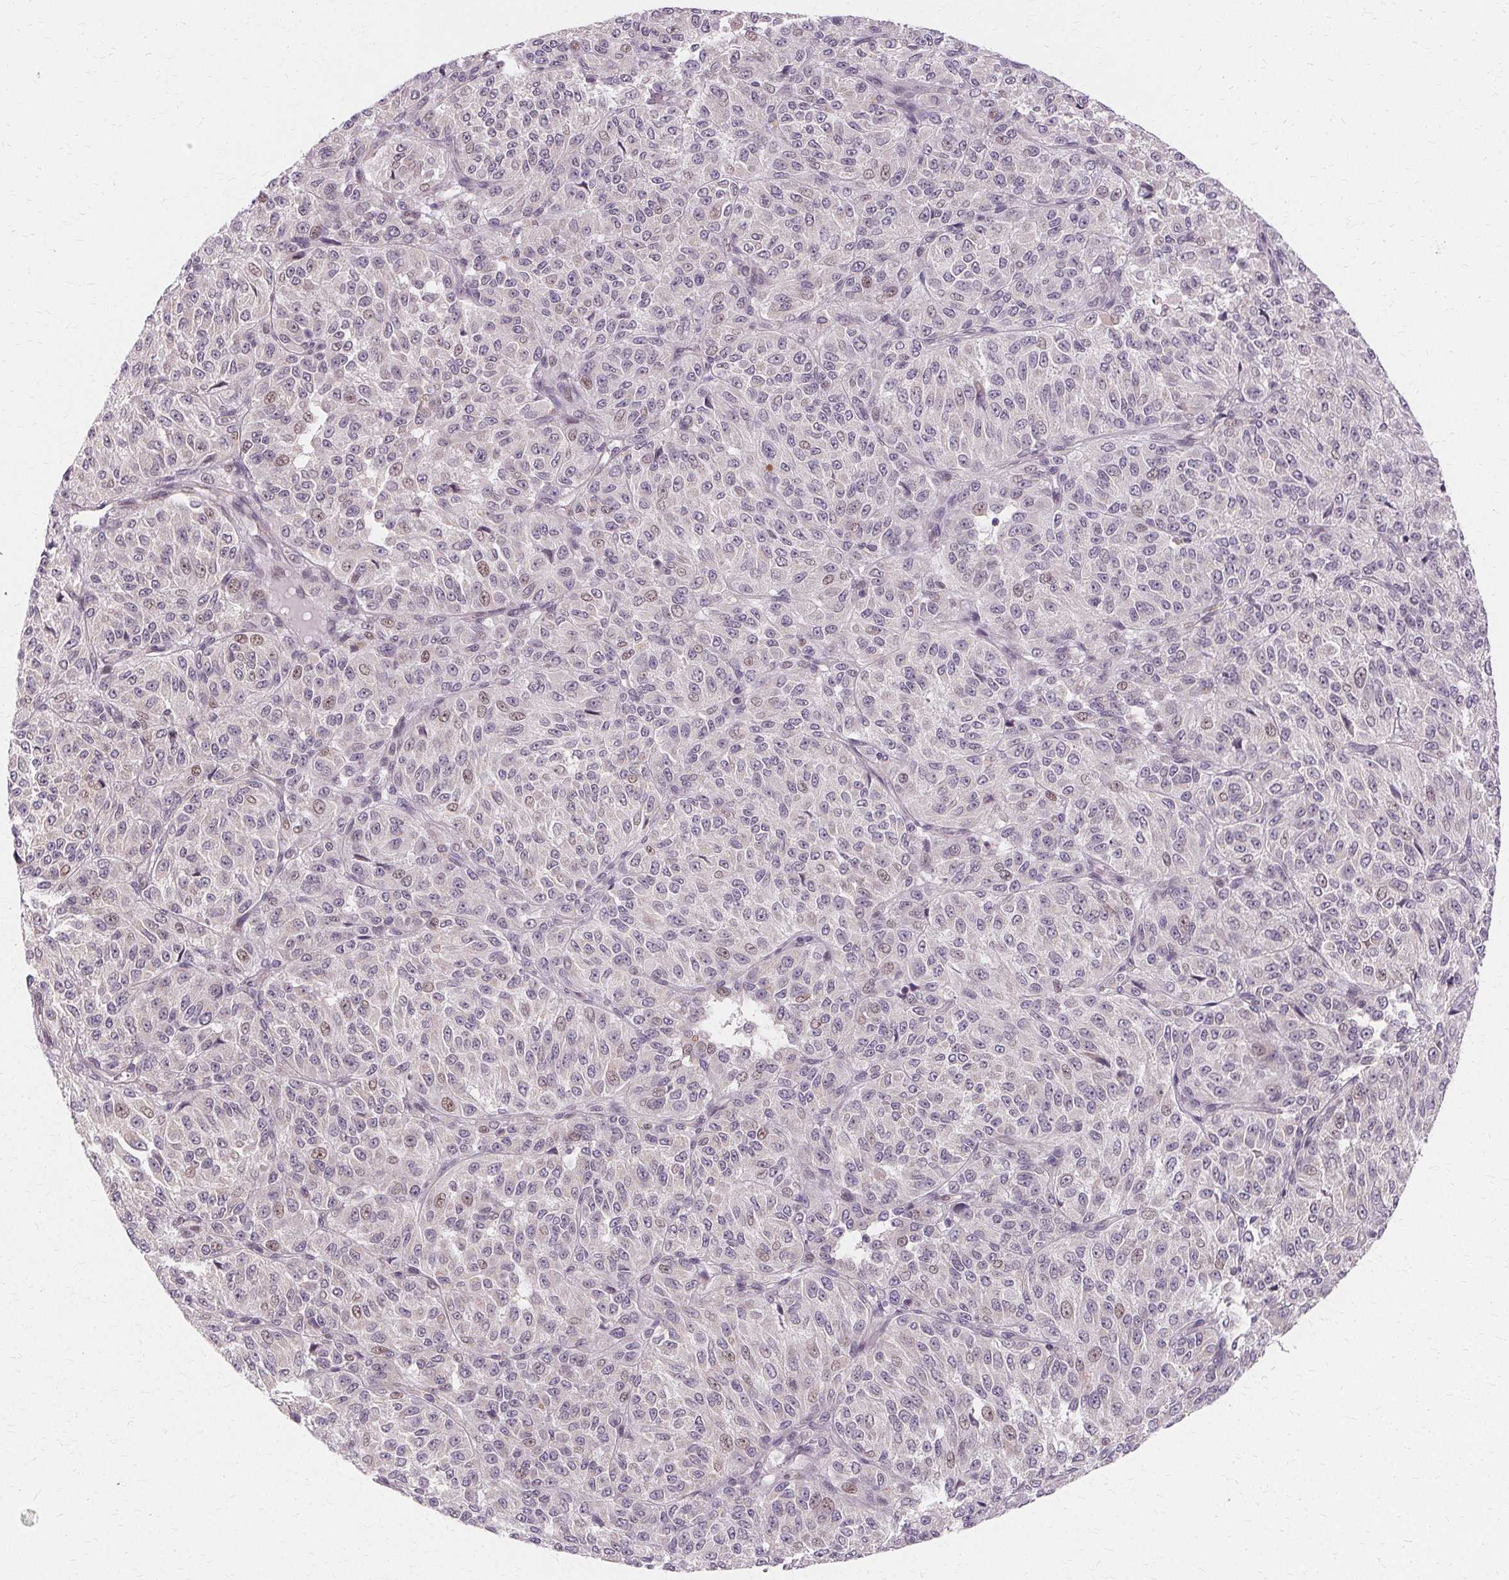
{"staining": {"intensity": "weak", "quantity": "<25%", "location": "nuclear"}, "tissue": "melanoma", "cell_type": "Tumor cells", "image_type": "cancer", "snomed": [{"axis": "morphology", "description": "Malignant melanoma, Metastatic site"}, {"axis": "topography", "description": "Brain"}], "caption": "Immunohistochemistry (IHC) image of neoplastic tissue: human melanoma stained with DAB (3,3'-diaminobenzidine) exhibits no significant protein positivity in tumor cells.", "gene": "USP8", "patient": {"sex": "female", "age": 56}}